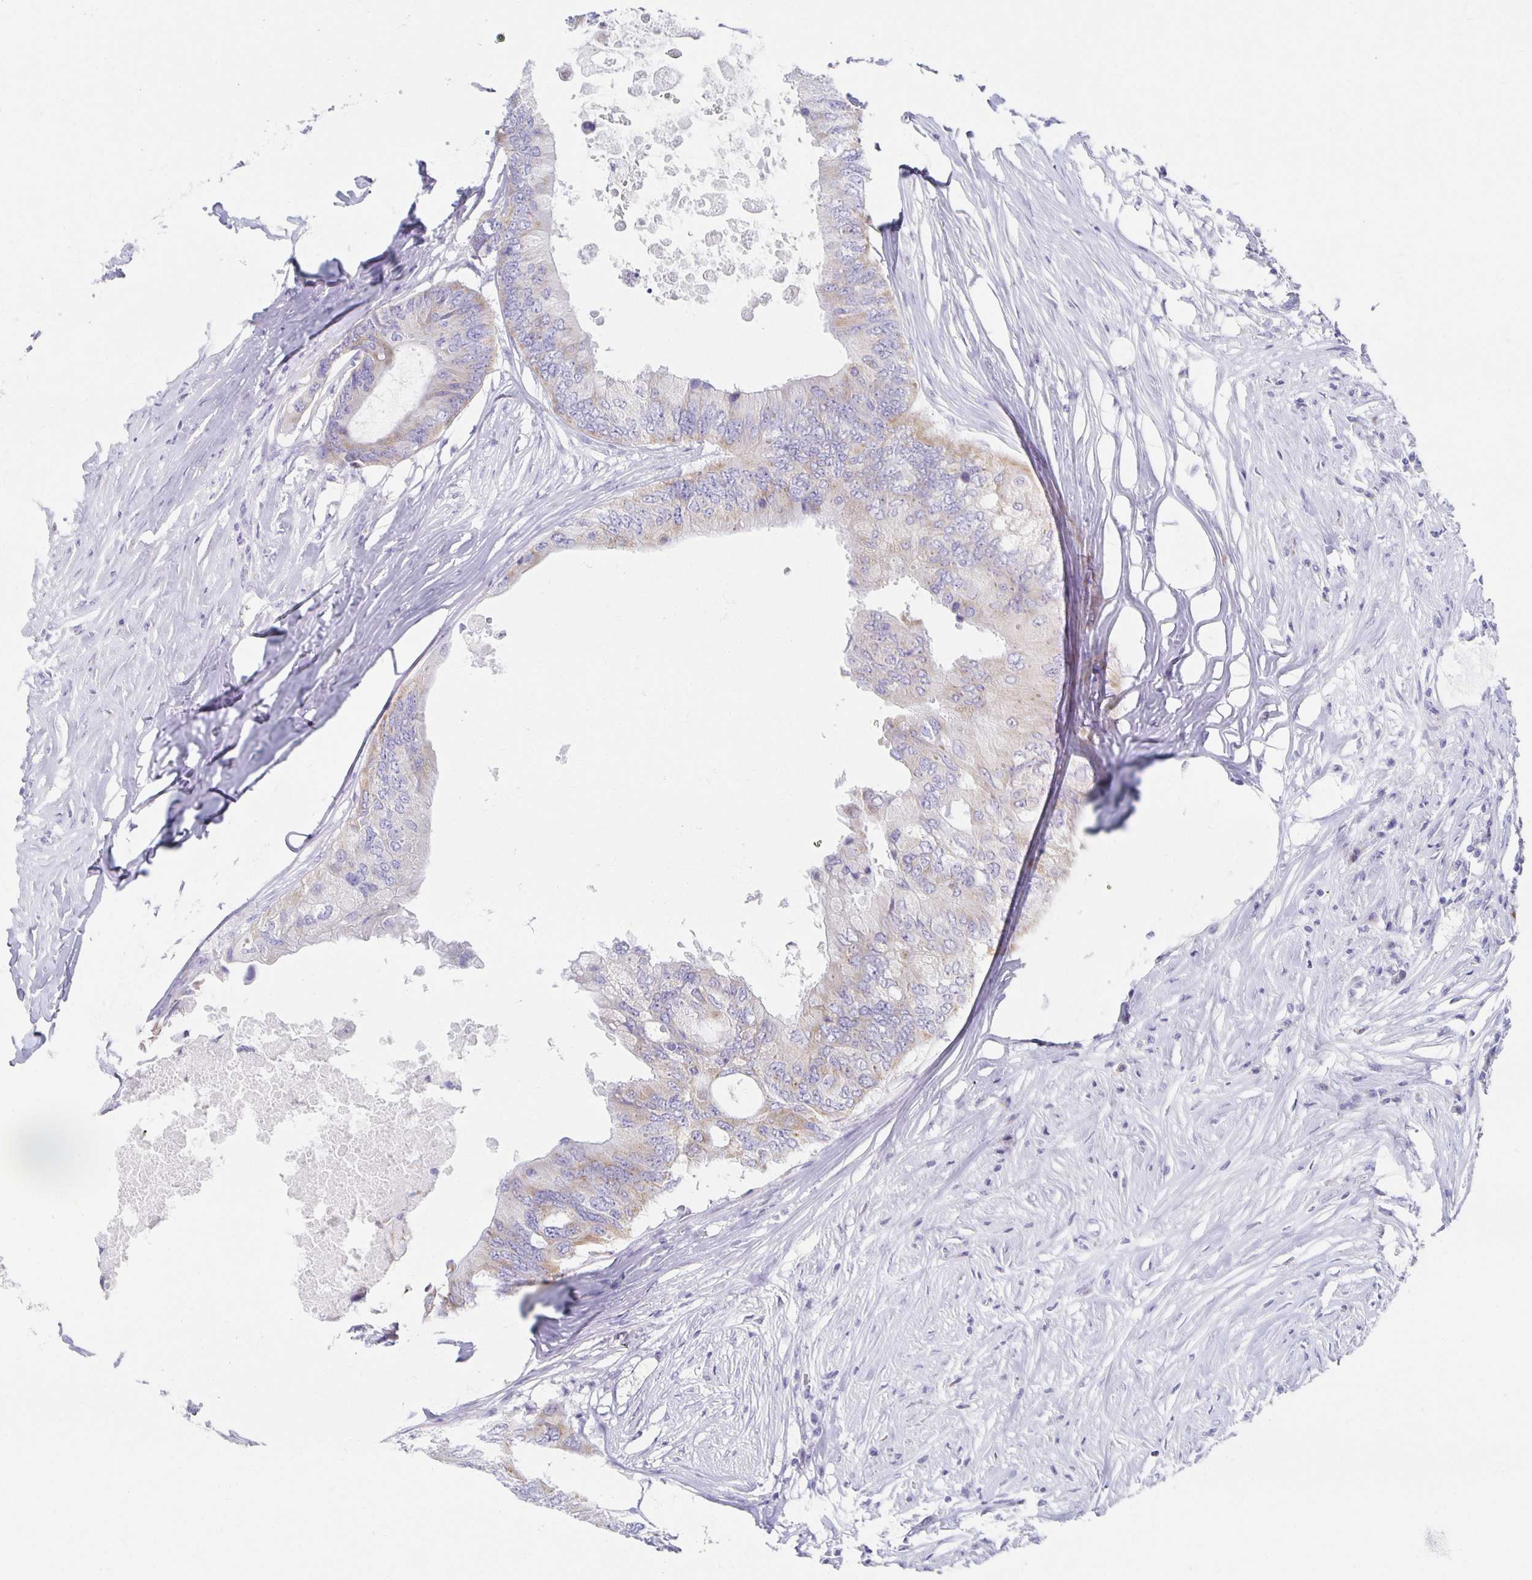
{"staining": {"intensity": "moderate", "quantity": "25%-75%", "location": "cytoplasmic/membranous"}, "tissue": "colorectal cancer", "cell_type": "Tumor cells", "image_type": "cancer", "snomed": [{"axis": "morphology", "description": "Adenocarcinoma, NOS"}, {"axis": "topography", "description": "Colon"}], "caption": "Tumor cells exhibit medium levels of moderate cytoplasmic/membranous expression in about 25%-75% of cells in colorectal cancer (adenocarcinoma).", "gene": "TEX44", "patient": {"sex": "male", "age": 71}}